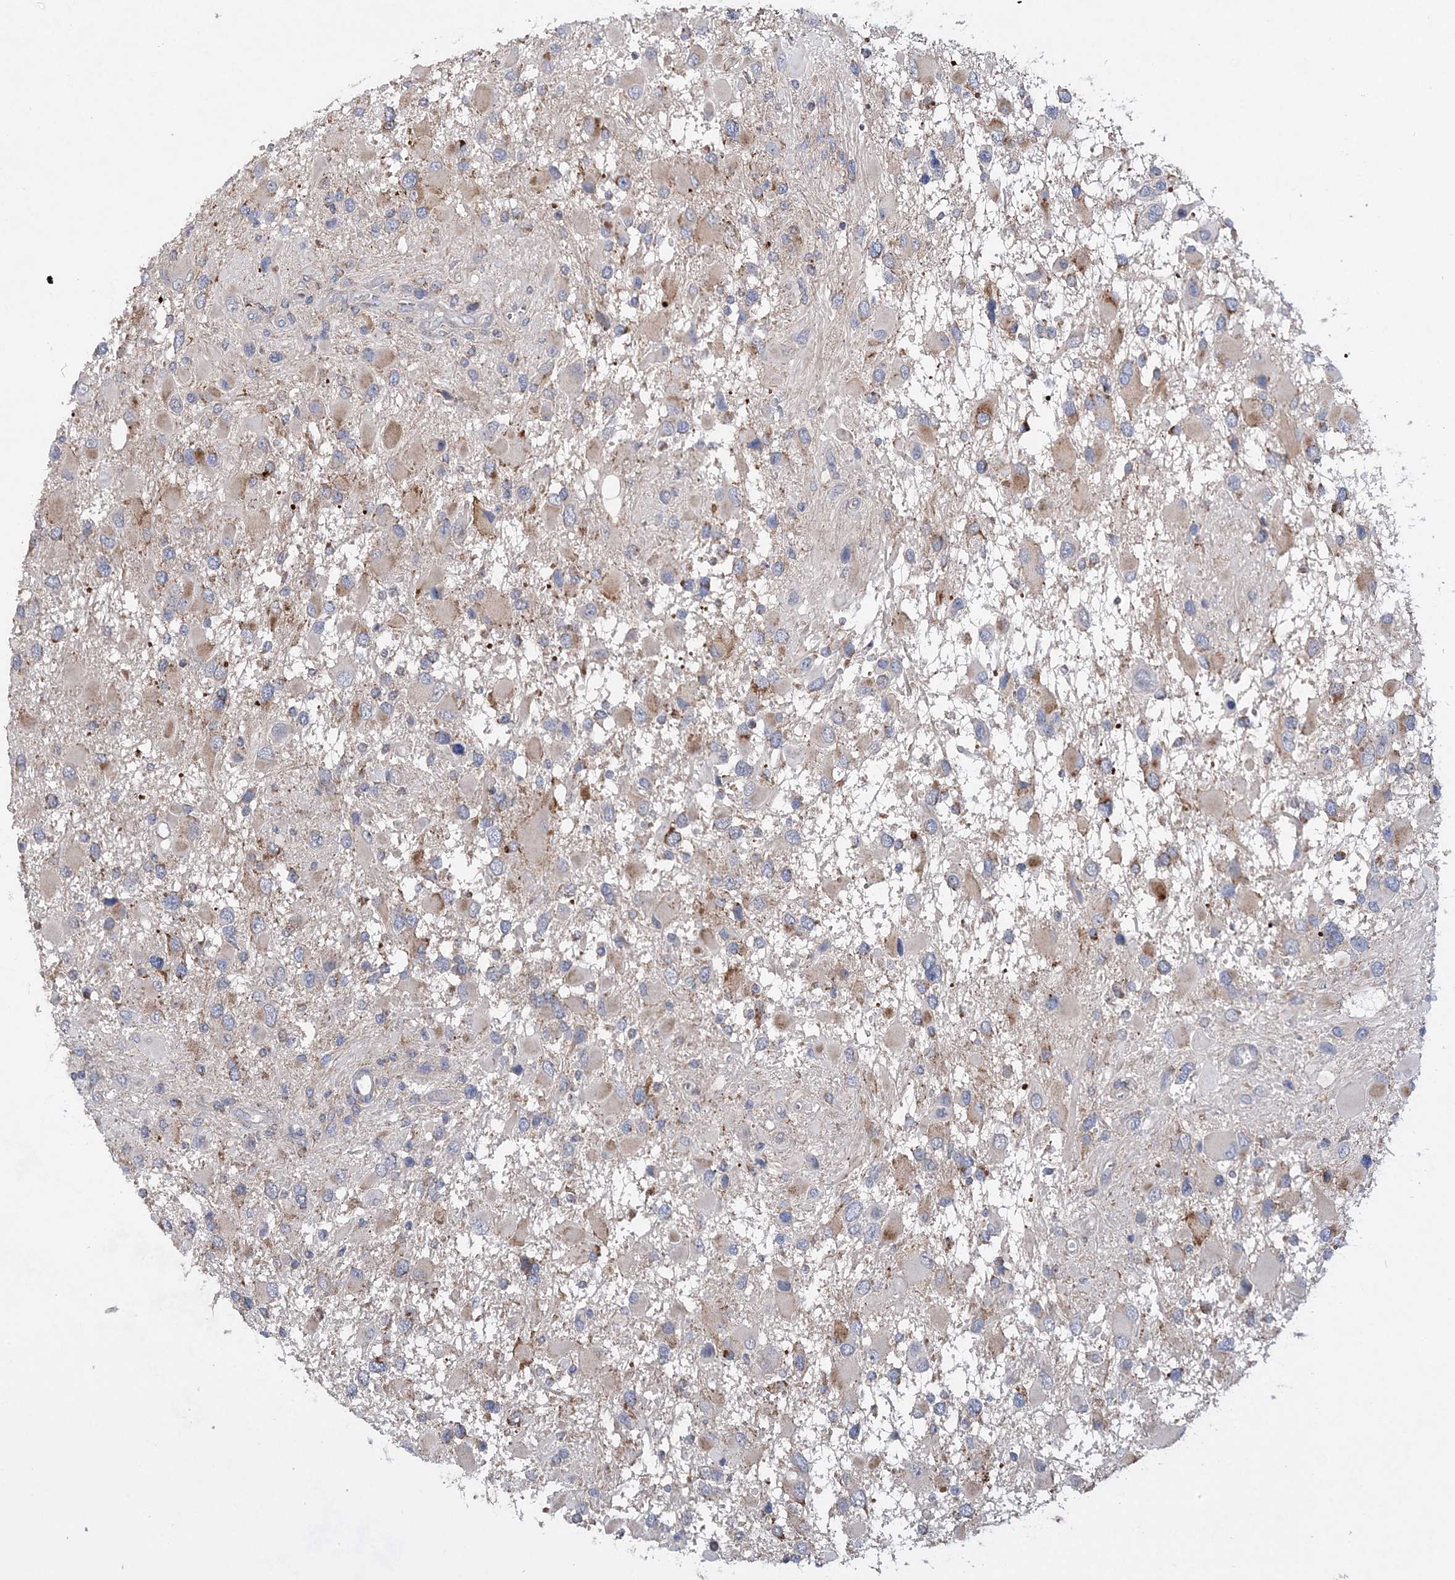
{"staining": {"intensity": "moderate", "quantity": "<25%", "location": "cytoplasmic/membranous"}, "tissue": "glioma", "cell_type": "Tumor cells", "image_type": "cancer", "snomed": [{"axis": "morphology", "description": "Glioma, malignant, High grade"}, {"axis": "topography", "description": "Brain"}], "caption": "Immunohistochemistry (IHC) histopathology image of high-grade glioma (malignant) stained for a protein (brown), which reveals low levels of moderate cytoplasmic/membranous staining in about <25% of tumor cells.", "gene": "TRAPPC13", "patient": {"sex": "male", "age": 53}}